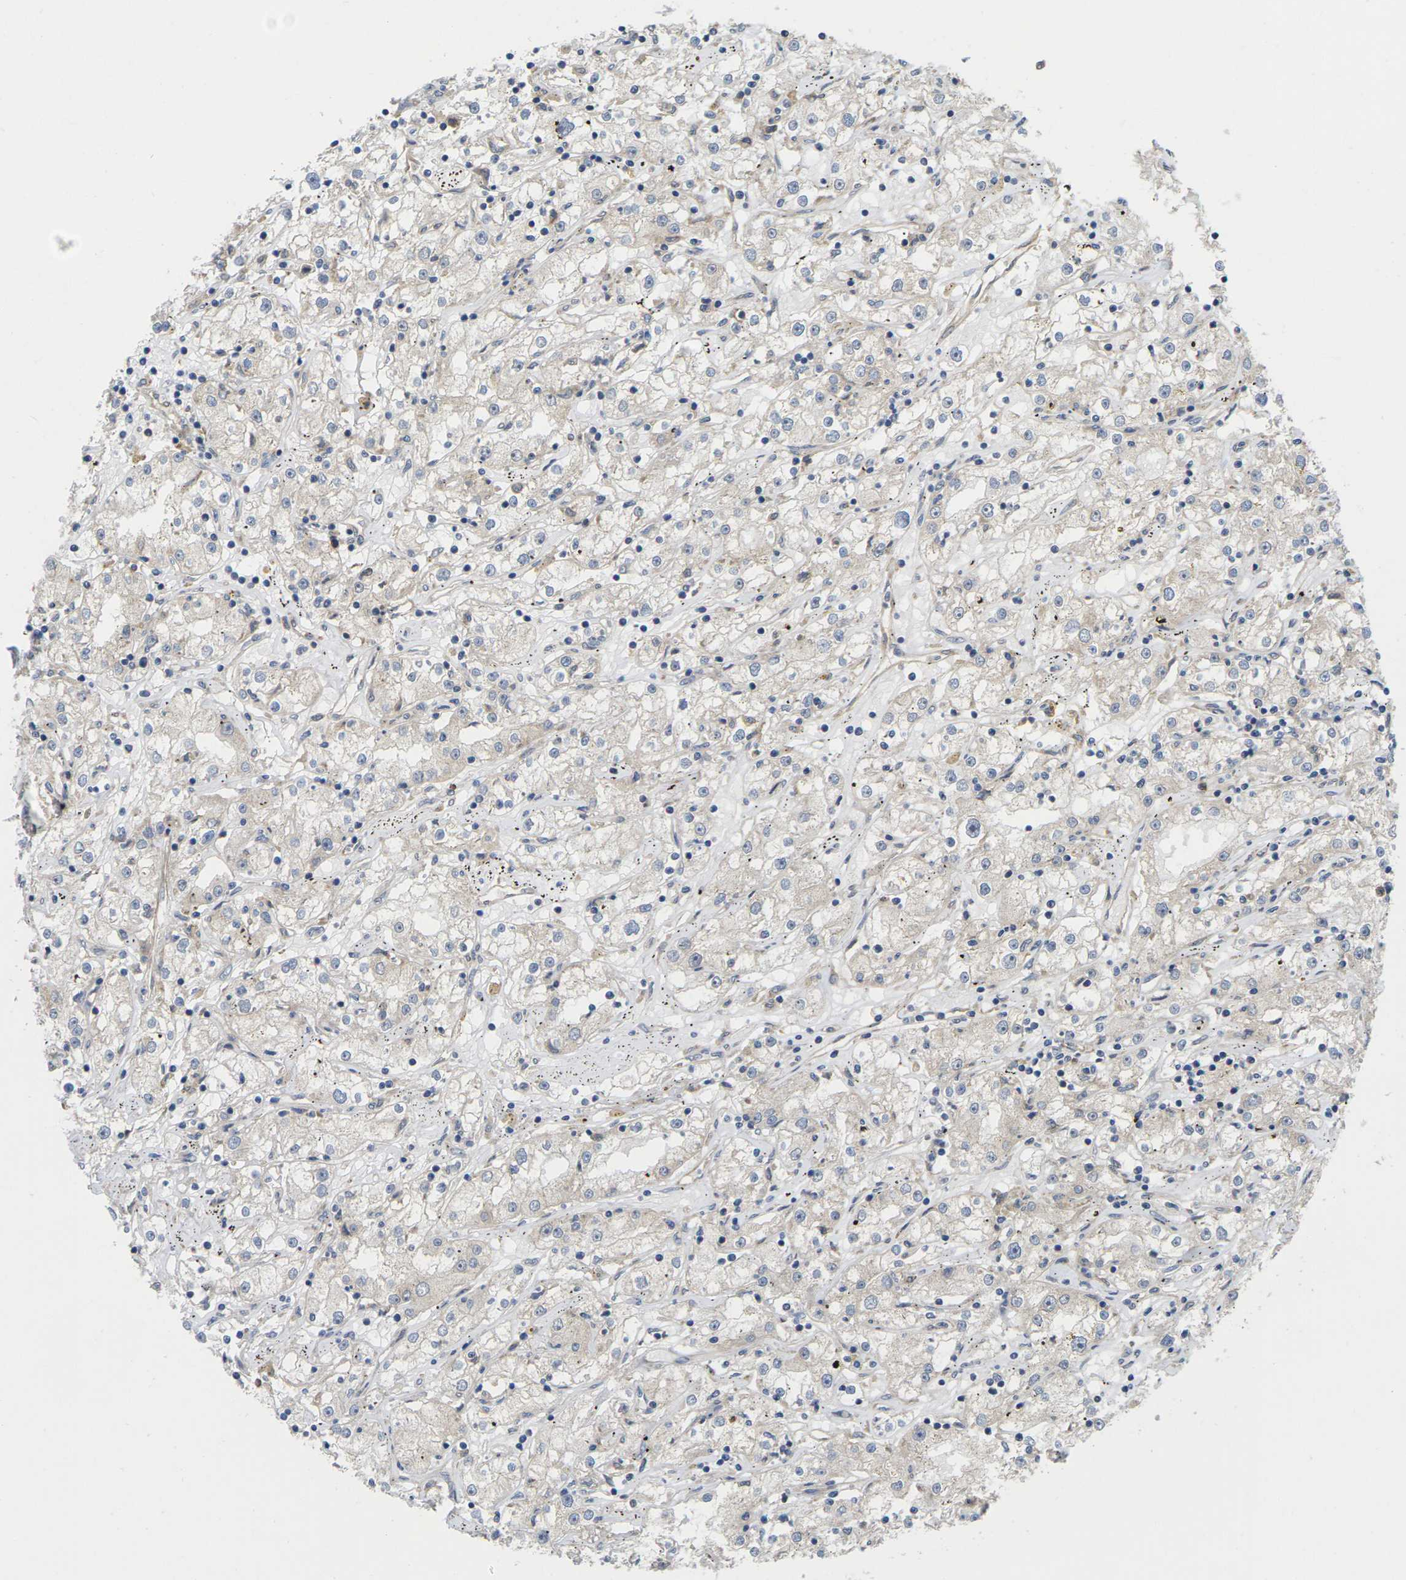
{"staining": {"intensity": "negative", "quantity": "none", "location": "none"}, "tissue": "renal cancer", "cell_type": "Tumor cells", "image_type": "cancer", "snomed": [{"axis": "morphology", "description": "Adenocarcinoma, NOS"}, {"axis": "topography", "description": "Kidney"}], "caption": "A high-resolution micrograph shows immunohistochemistry staining of renal cancer, which reveals no significant staining in tumor cells.", "gene": "TIAM1", "patient": {"sex": "male", "age": 56}}